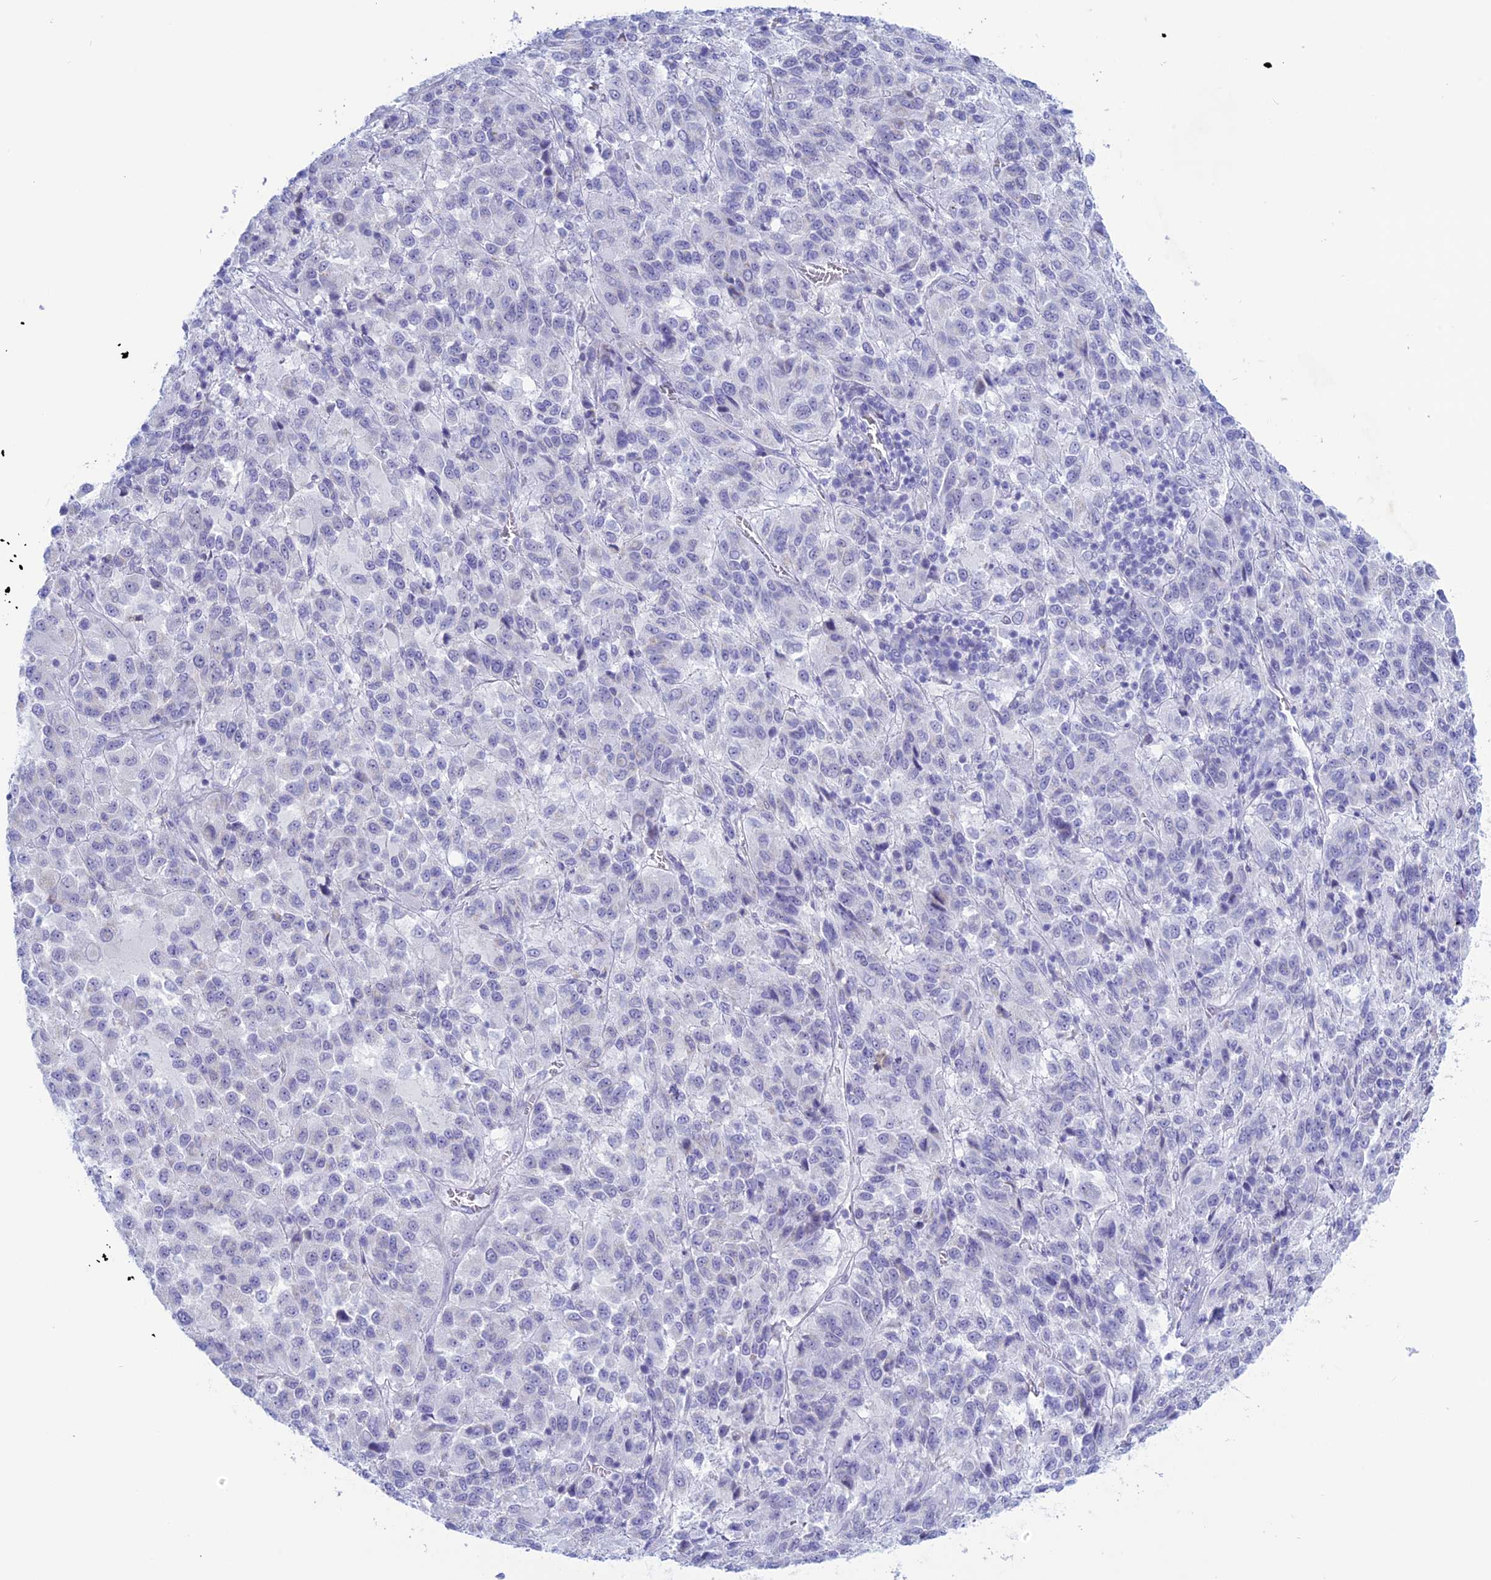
{"staining": {"intensity": "negative", "quantity": "none", "location": "none"}, "tissue": "melanoma", "cell_type": "Tumor cells", "image_type": "cancer", "snomed": [{"axis": "morphology", "description": "Malignant melanoma, Metastatic site"}, {"axis": "topography", "description": "Lung"}], "caption": "Immunohistochemistry photomicrograph of neoplastic tissue: melanoma stained with DAB shows no significant protein positivity in tumor cells.", "gene": "LHFPL2", "patient": {"sex": "male", "age": 64}}